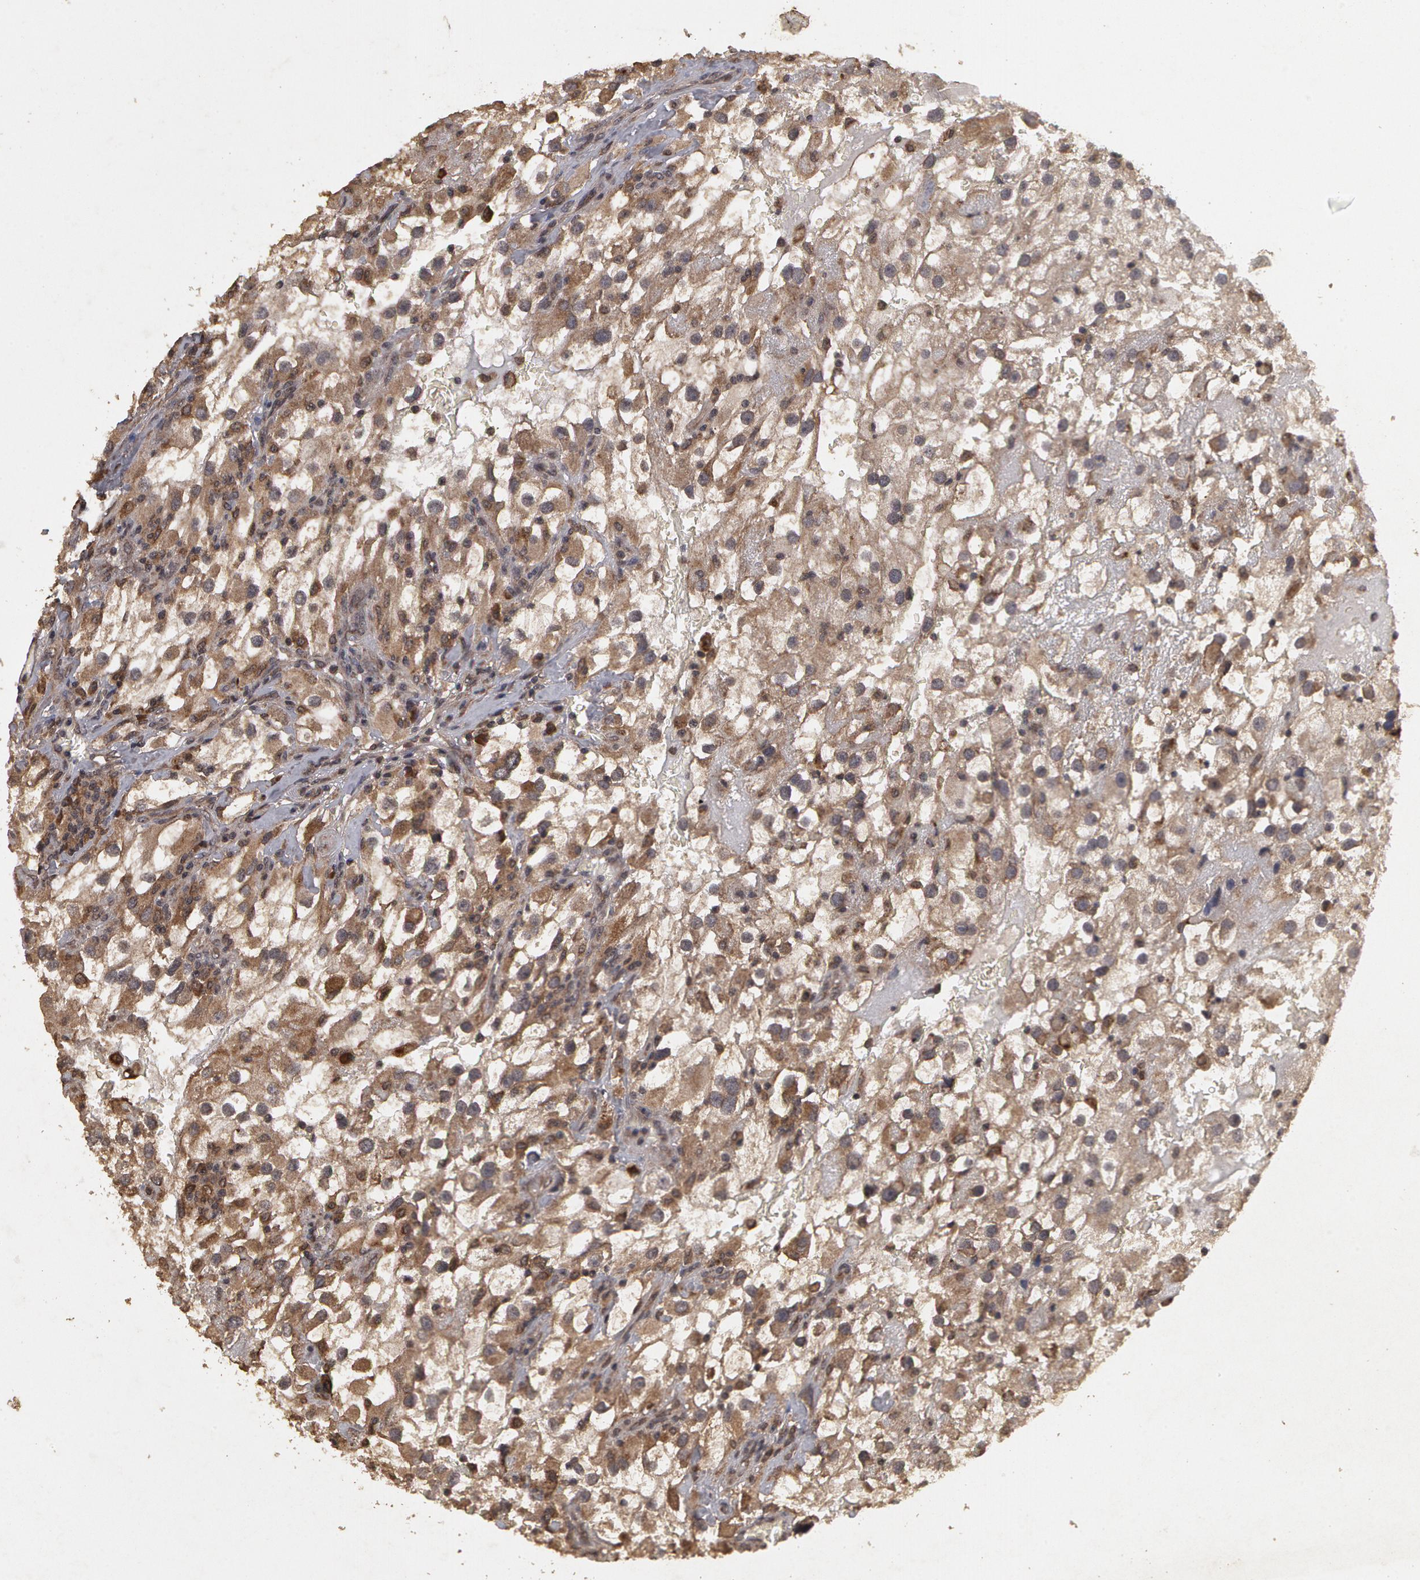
{"staining": {"intensity": "weak", "quantity": "25%-75%", "location": "cytoplasmic/membranous"}, "tissue": "renal cancer", "cell_type": "Tumor cells", "image_type": "cancer", "snomed": [{"axis": "morphology", "description": "Adenocarcinoma, NOS"}, {"axis": "topography", "description": "Kidney"}], "caption": "A brown stain highlights weak cytoplasmic/membranous positivity of a protein in adenocarcinoma (renal) tumor cells.", "gene": "CALR", "patient": {"sex": "female", "age": 52}}